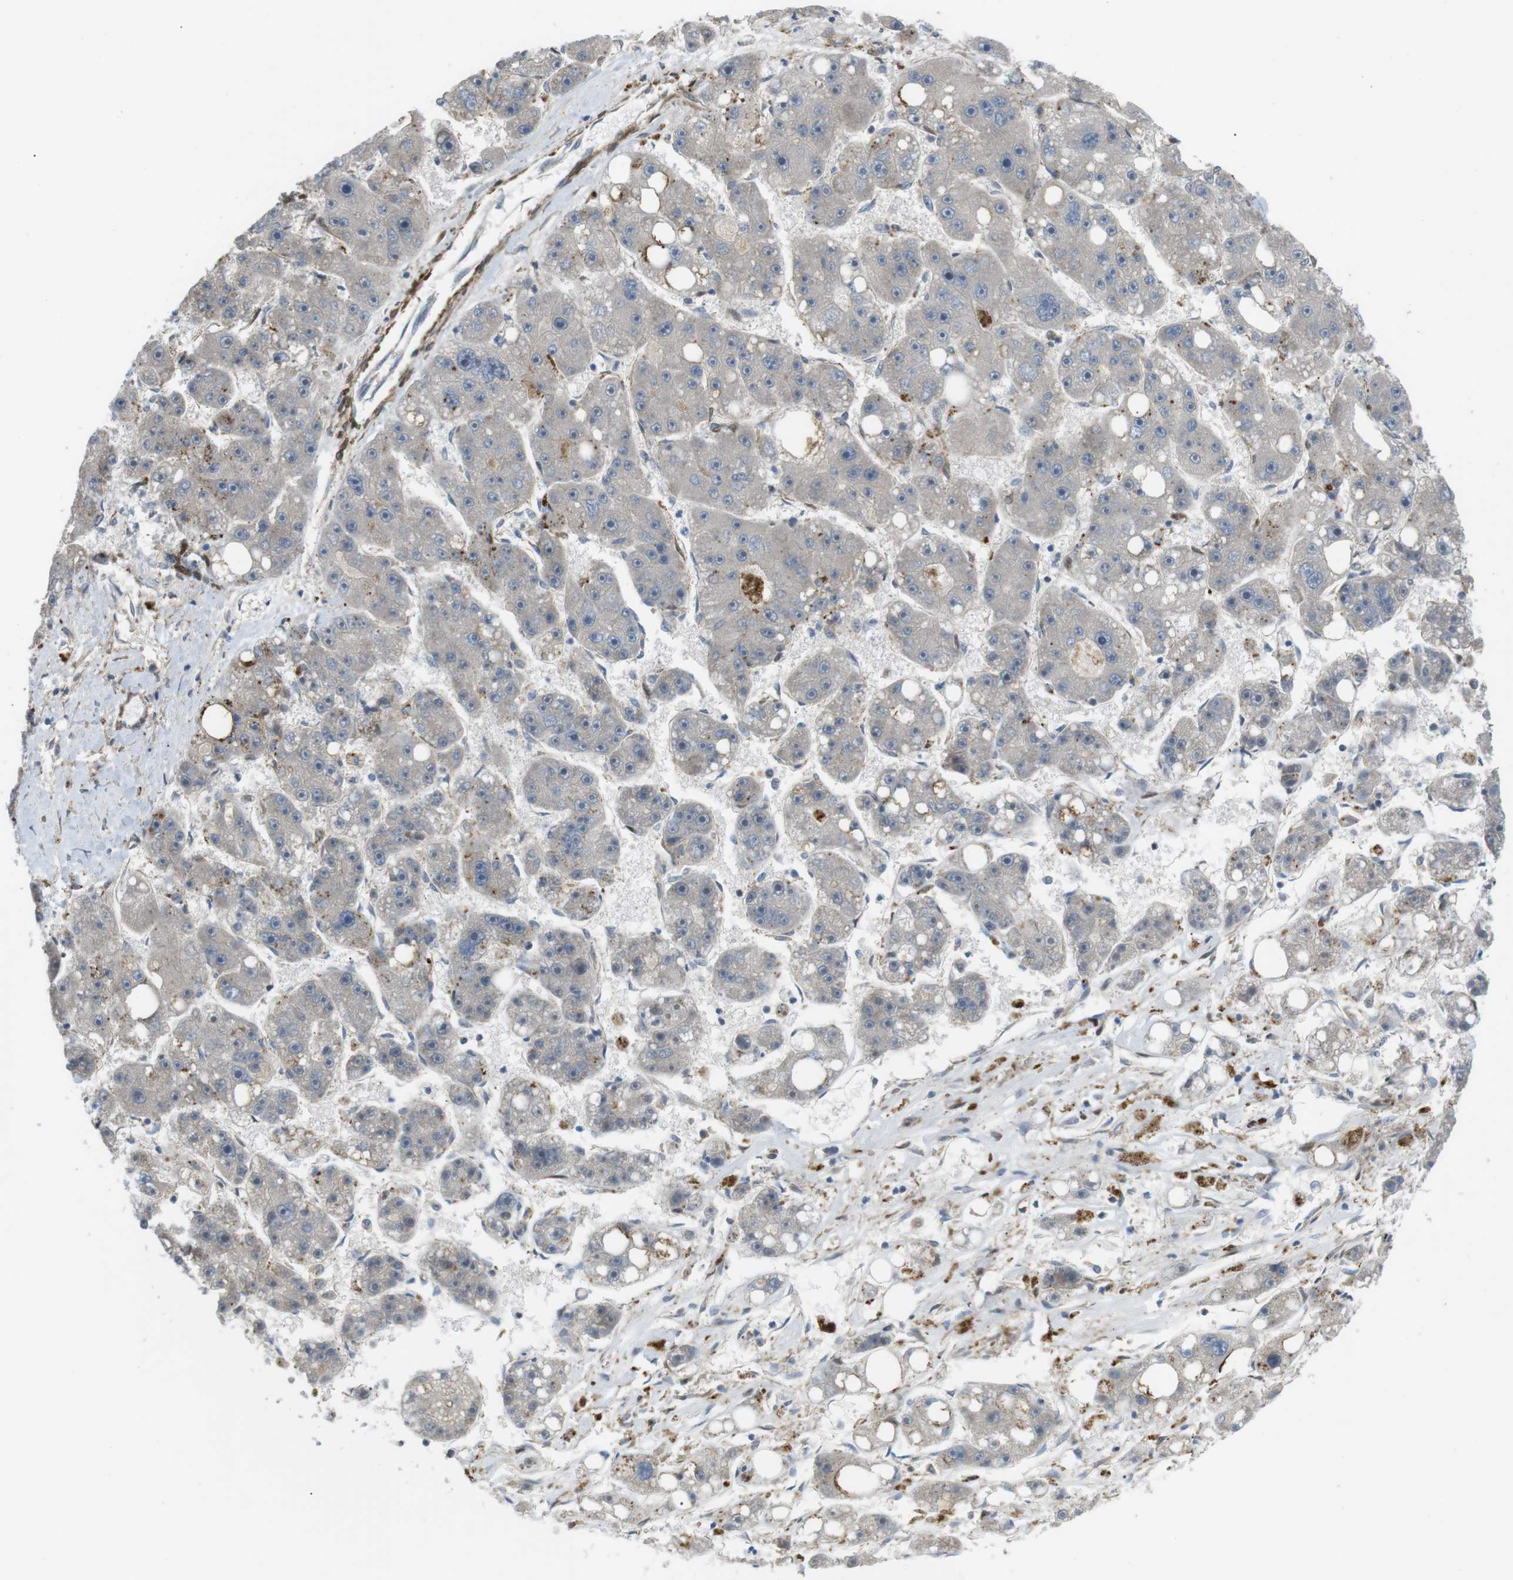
{"staining": {"intensity": "weak", "quantity": "<25%", "location": "cytoplasmic/membranous"}, "tissue": "liver cancer", "cell_type": "Tumor cells", "image_type": "cancer", "snomed": [{"axis": "morphology", "description": "Carcinoma, Hepatocellular, NOS"}, {"axis": "topography", "description": "Liver"}], "caption": "Immunohistochemistry micrograph of neoplastic tissue: liver cancer stained with DAB reveals no significant protein staining in tumor cells.", "gene": "KANK2", "patient": {"sex": "female", "age": 61}}